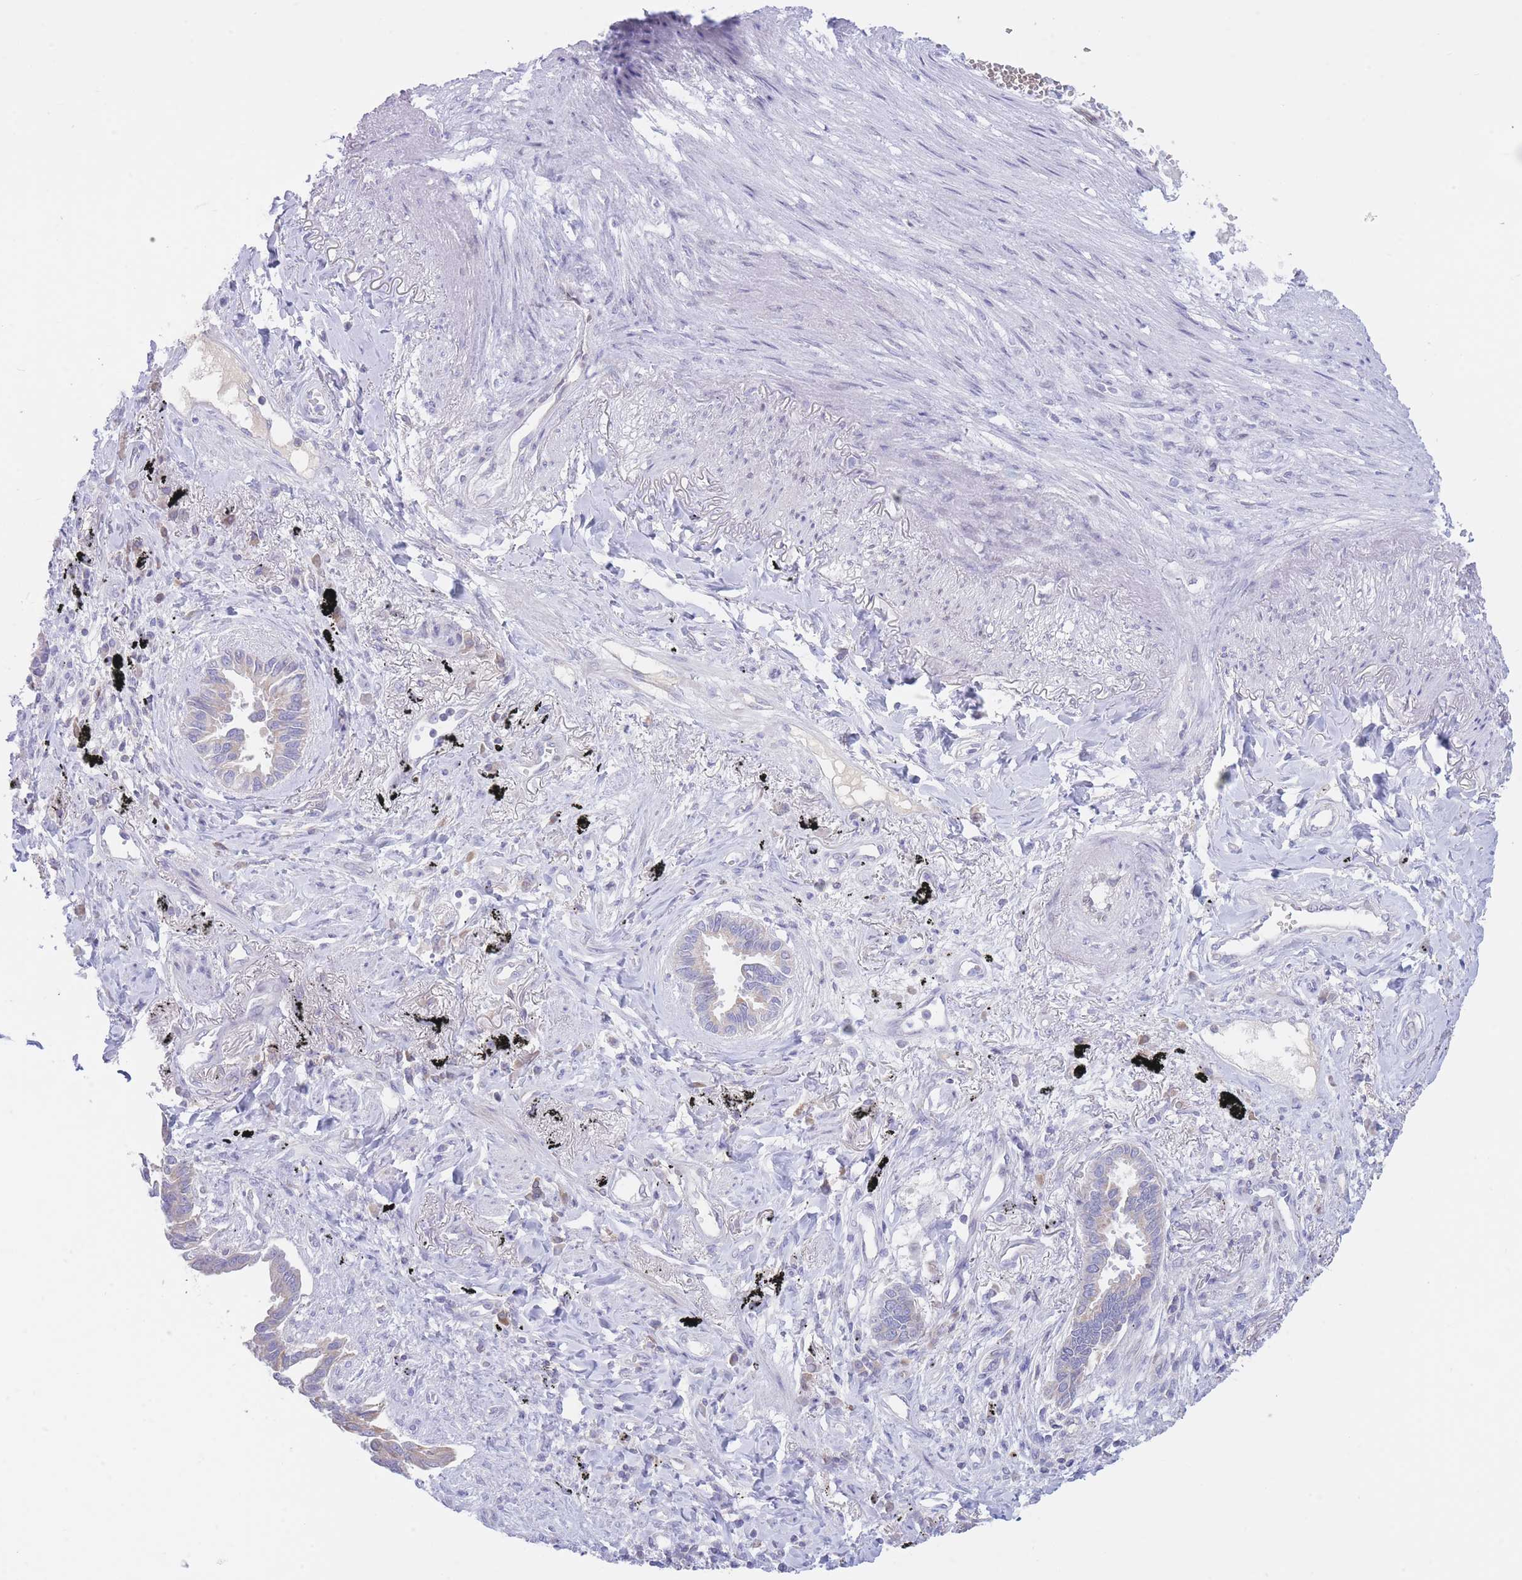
{"staining": {"intensity": "weak", "quantity": "25%-75%", "location": "cytoplasmic/membranous"}, "tissue": "lung cancer", "cell_type": "Tumor cells", "image_type": "cancer", "snomed": [{"axis": "morphology", "description": "Adenocarcinoma, NOS"}, {"axis": "topography", "description": "Lung"}], "caption": "Protein staining by IHC shows weak cytoplasmic/membranous staining in about 25%-75% of tumor cells in lung adenocarcinoma.", "gene": "NANP", "patient": {"sex": "male", "age": 67}}